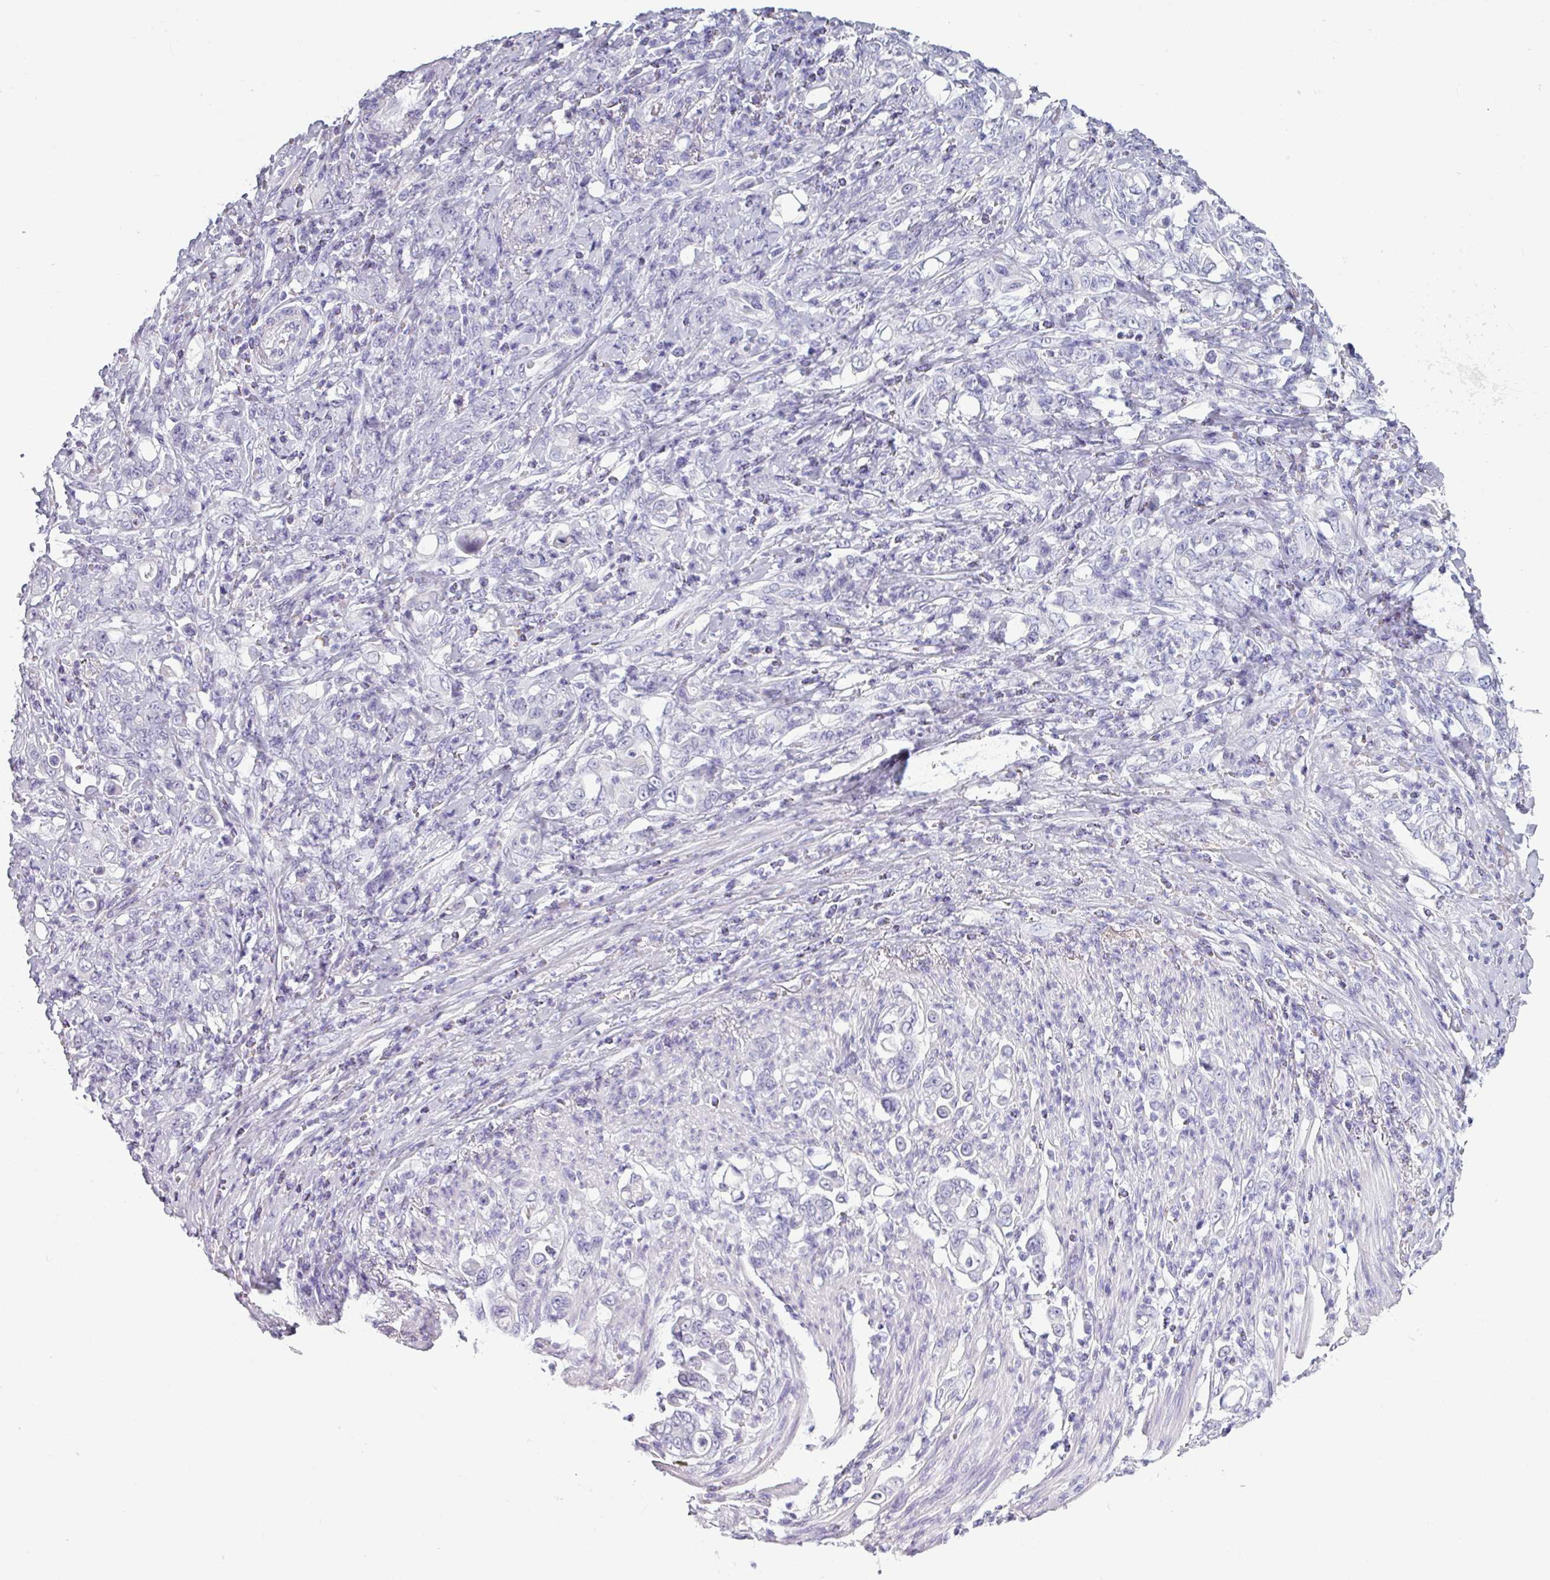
{"staining": {"intensity": "negative", "quantity": "none", "location": "none"}, "tissue": "stomach cancer", "cell_type": "Tumor cells", "image_type": "cancer", "snomed": [{"axis": "morphology", "description": "Normal tissue, NOS"}, {"axis": "morphology", "description": "Adenocarcinoma, NOS"}, {"axis": "topography", "description": "Stomach"}], "caption": "DAB (3,3'-diaminobenzidine) immunohistochemical staining of human stomach cancer exhibits no significant expression in tumor cells. The staining was performed using DAB (3,3'-diaminobenzidine) to visualize the protein expression in brown, while the nuclei were stained in blue with hematoxylin (Magnification: 20x).", "gene": "SLC26A9", "patient": {"sex": "female", "age": 79}}